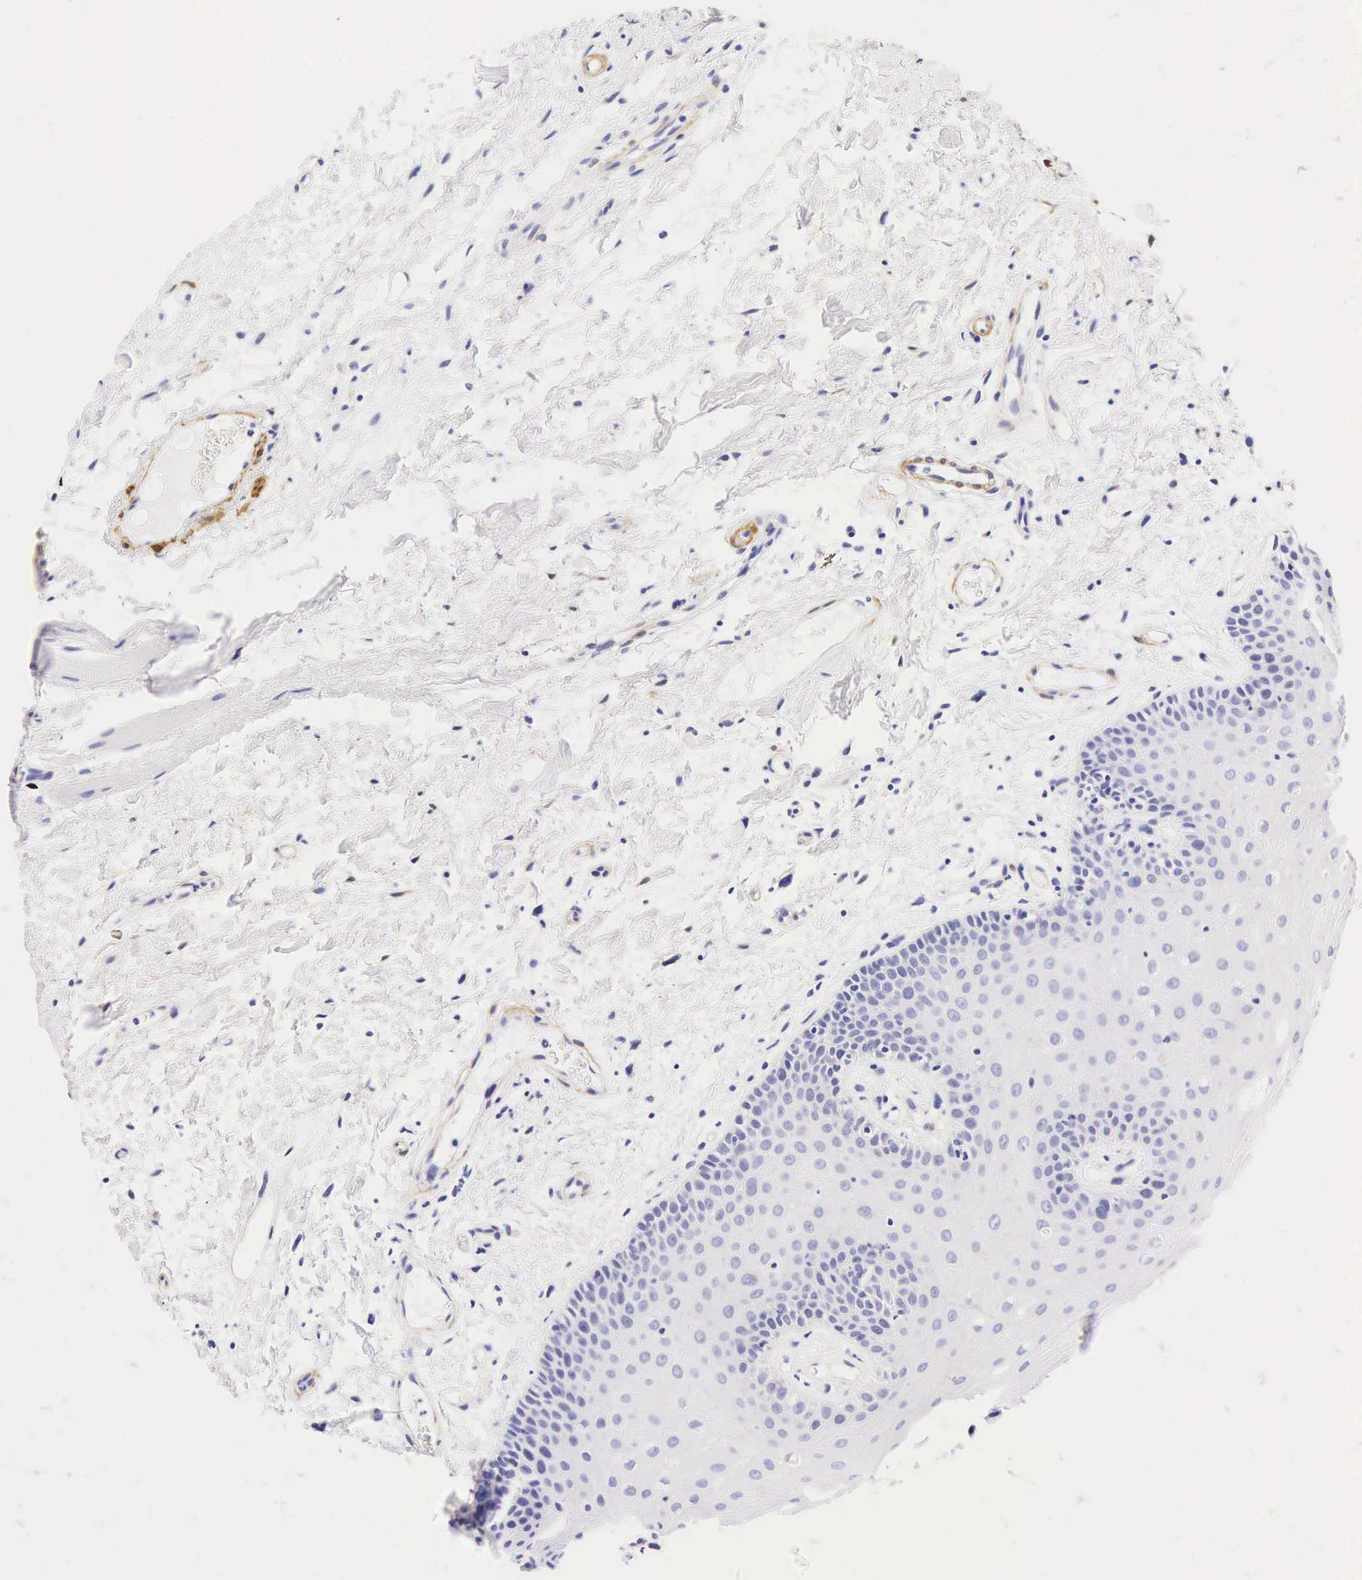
{"staining": {"intensity": "negative", "quantity": "none", "location": "none"}, "tissue": "oral mucosa", "cell_type": "Squamous epithelial cells", "image_type": "normal", "snomed": [{"axis": "morphology", "description": "Normal tissue, NOS"}, {"axis": "topography", "description": "Oral tissue"}], "caption": "High power microscopy micrograph of an IHC micrograph of benign oral mucosa, revealing no significant staining in squamous epithelial cells.", "gene": "CNN1", "patient": {"sex": "female", "age": 79}}